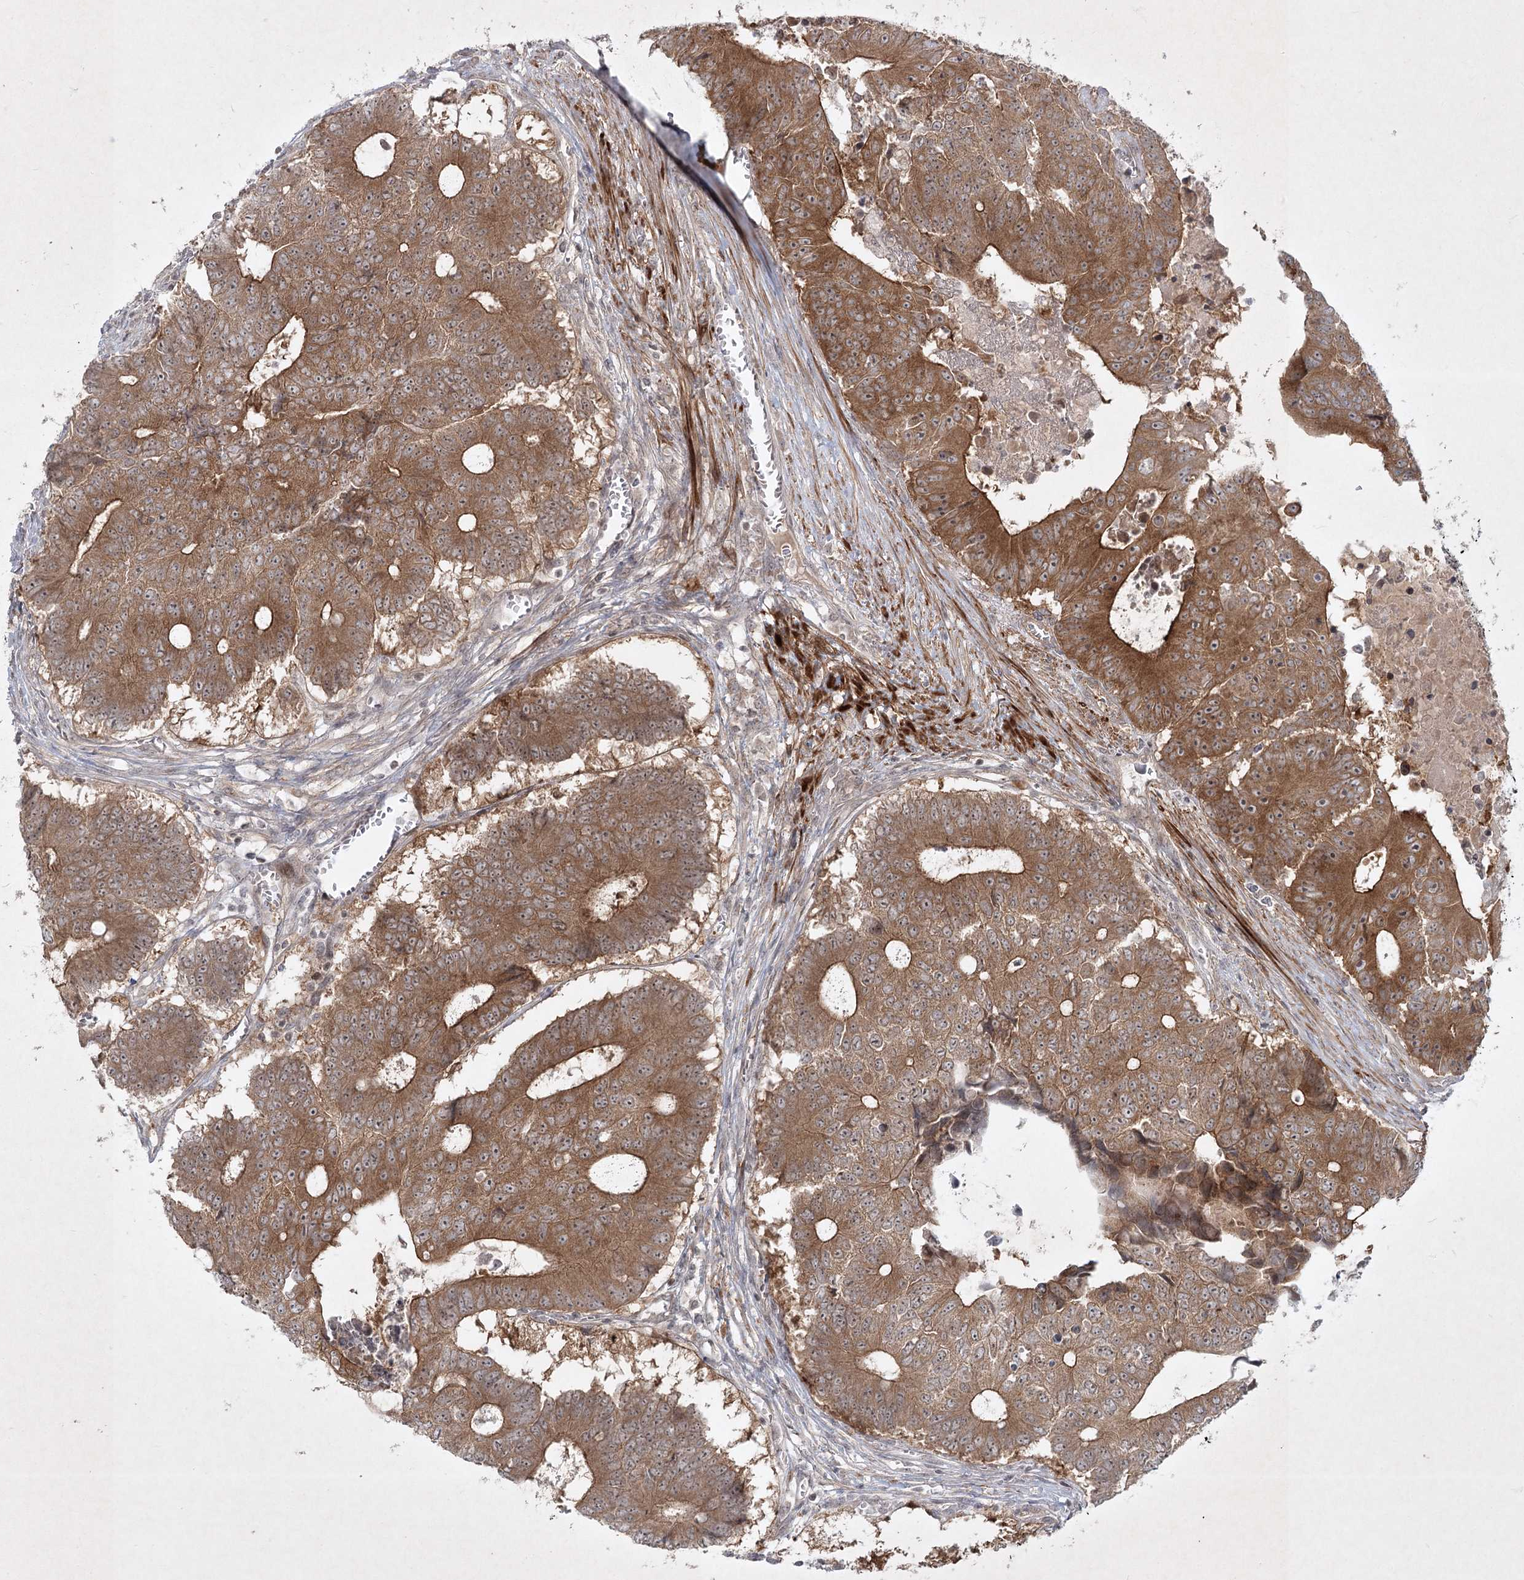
{"staining": {"intensity": "moderate", "quantity": ">75%", "location": "cytoplasmic/membranous"}, "tissue": "colorectal cancer", "cell_type": "Tumor cells", "image_type": "cancer", "snomed": [{"axis": "morphology", "description": "Adenocarcinoma, NOS"}, {"axis": "topography", "description": "Colon"}], "caption": "A brown stain highlights moderate cytoplasmic/membranous expression of a protein in human adenocarcinoma (colorectal) tumor cells.", "gene": "SH2D3A", "patient": {"sex": "male", "age": 87}}